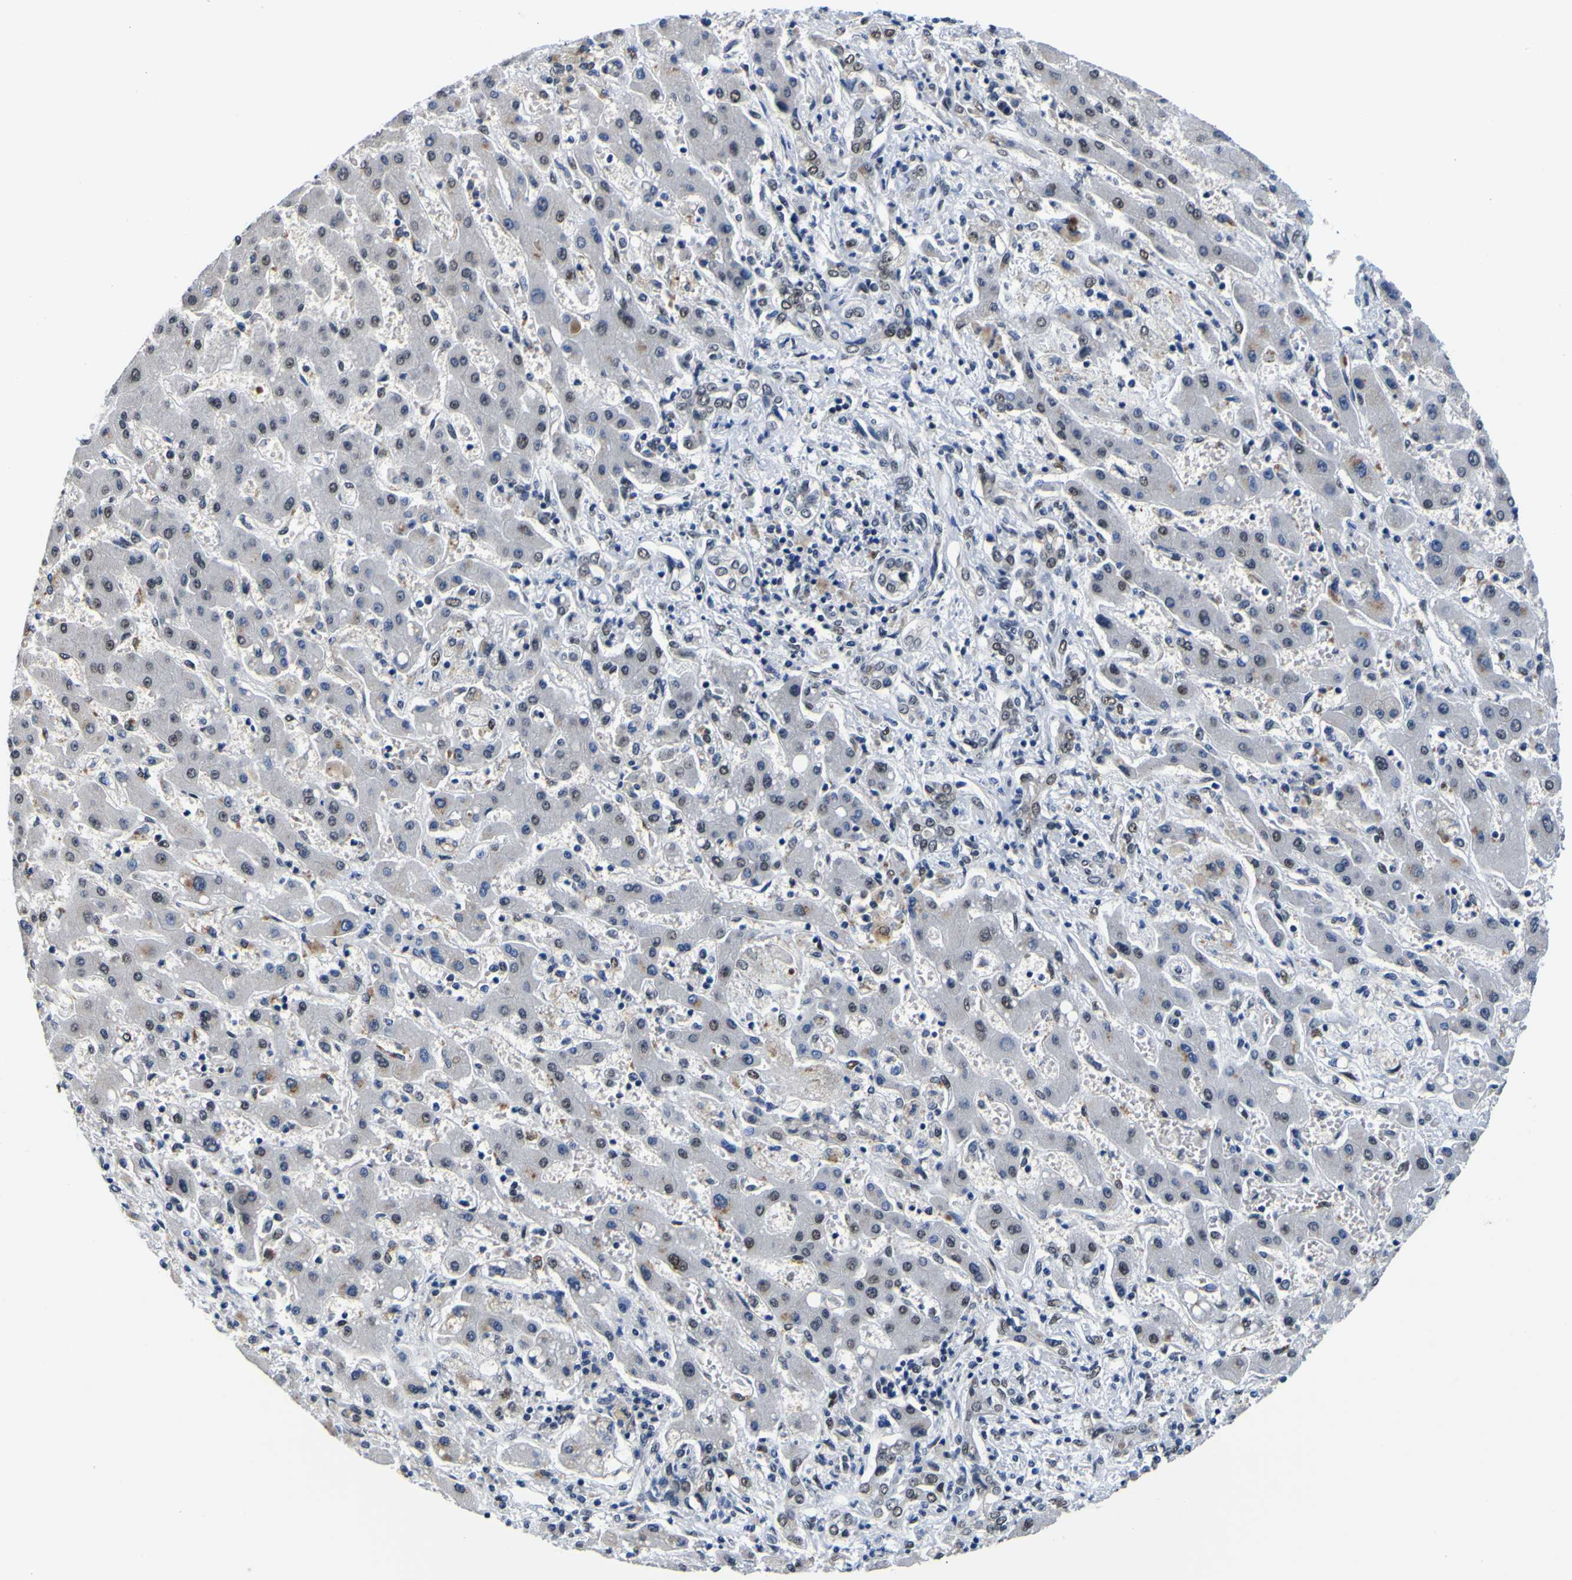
{"staining": {"intensity": "weak", "quantity": "25%-75%", "location": "nuclear"}, "tissue": "liver cancer", "cell_type": "Tumor cells", "image_type": "cancer", "snomed": [{"axis": "morphology", "description": "Cholangiocarcinoma"}, {"axis": "topography", "description": "Liver"}], "caption": "Immunohistochemical staining of human liver cholangiocarcinoma reveals weak nuclear protein positivity in approximately 25%-75% of tumor cells. (brown staining indicates protein expression, while blue staining denotes nuclei).", "gene": "CUL4B", "patient": {"sex": "male", "age": 50}}